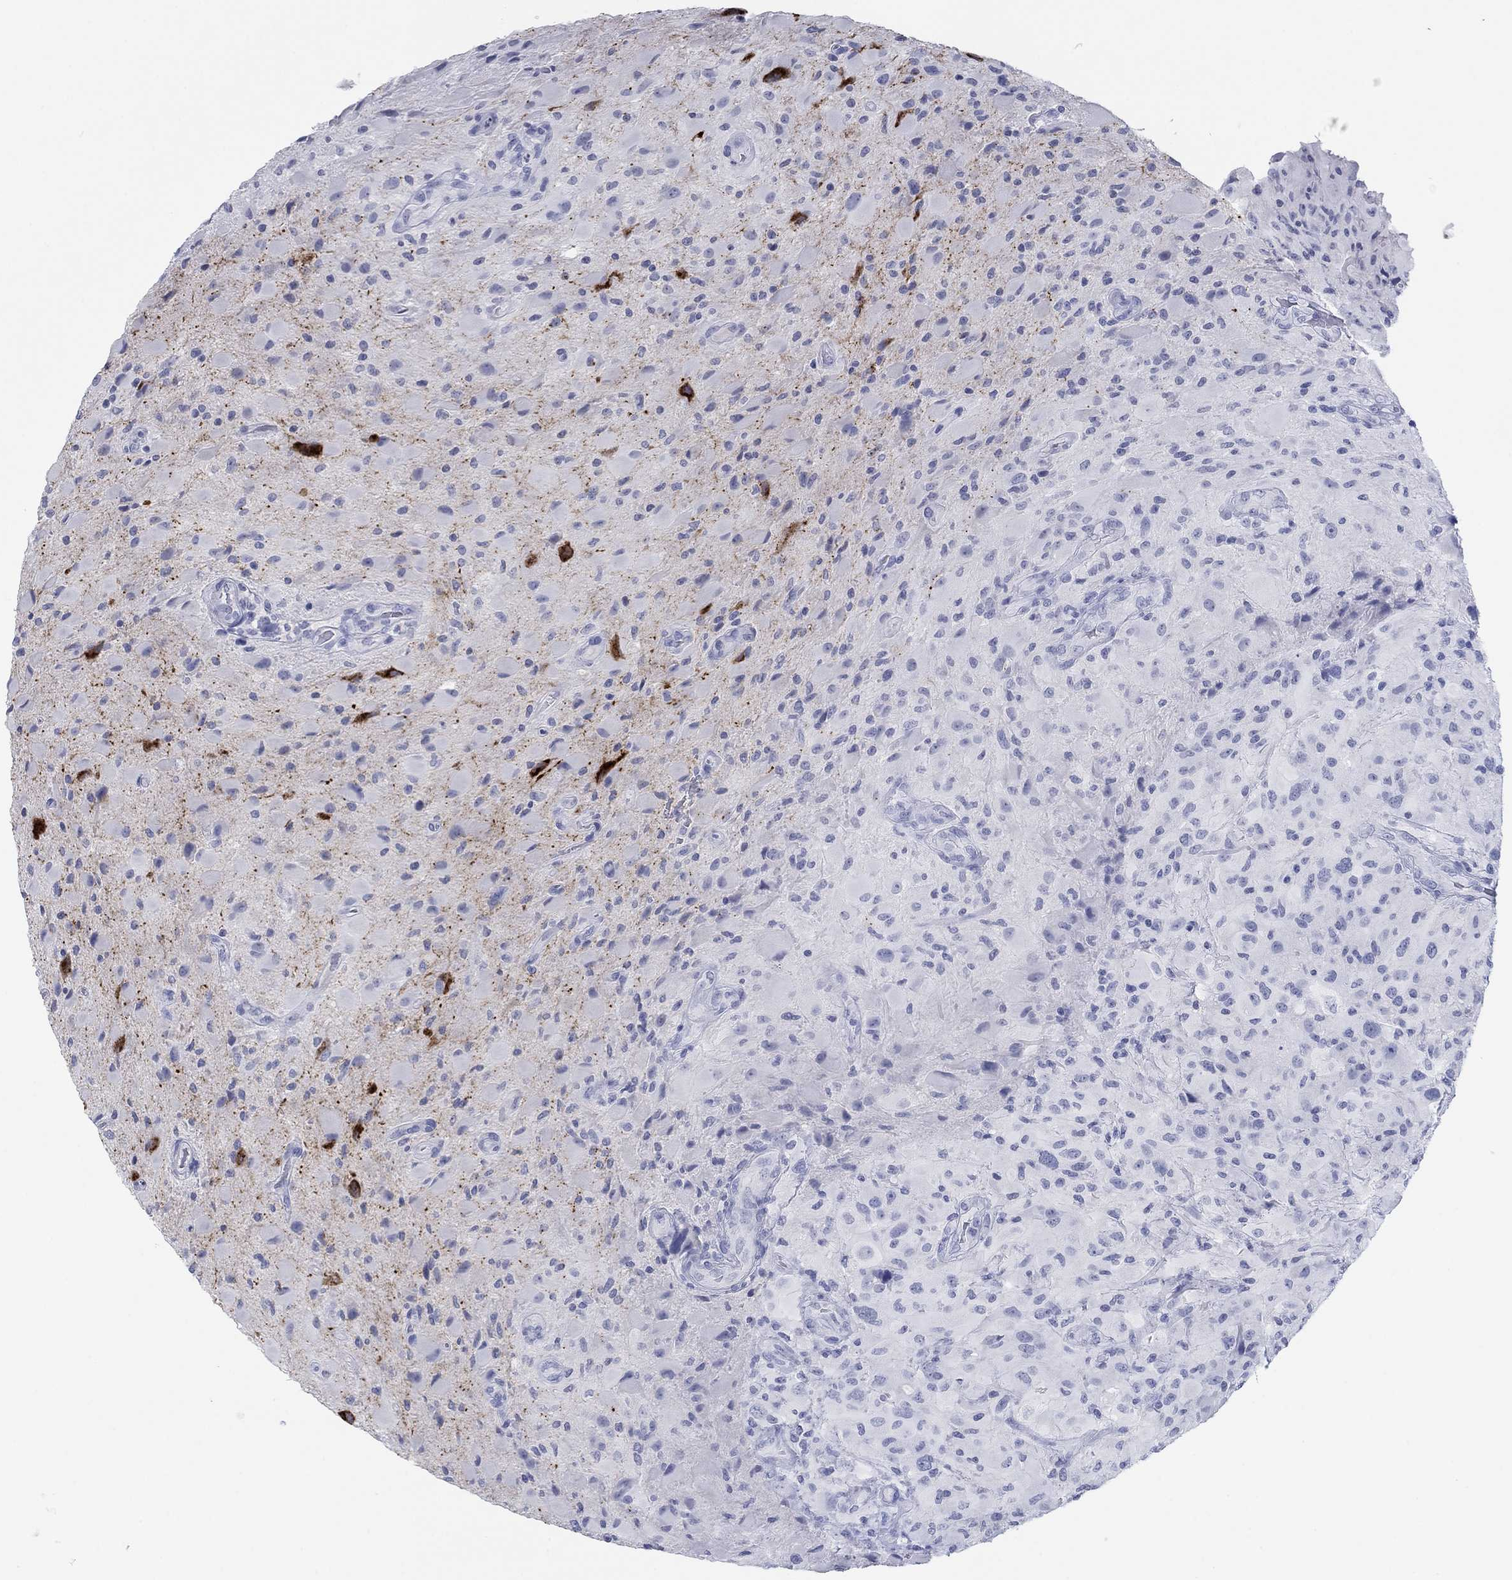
{"staining": {"intensity": "negative", "quantity": "none", "location": "none"}, "tissue": "glioma", "cell_type": "Tumor cells", "image_type": "cancer", "snomed": [{"axis": "morphology", "description": "Glioma, malignant, High grade"}, {"axis": "topography", "description": "Cerebral cortex"}], "caption": "DAB (3,3'-diaminobenzidine) immunohistochemical staining of human glioma exhibits no significant staining in tumor cells.", "gene": "PDYN", "patient": {"sex": "male", "age": 35}}